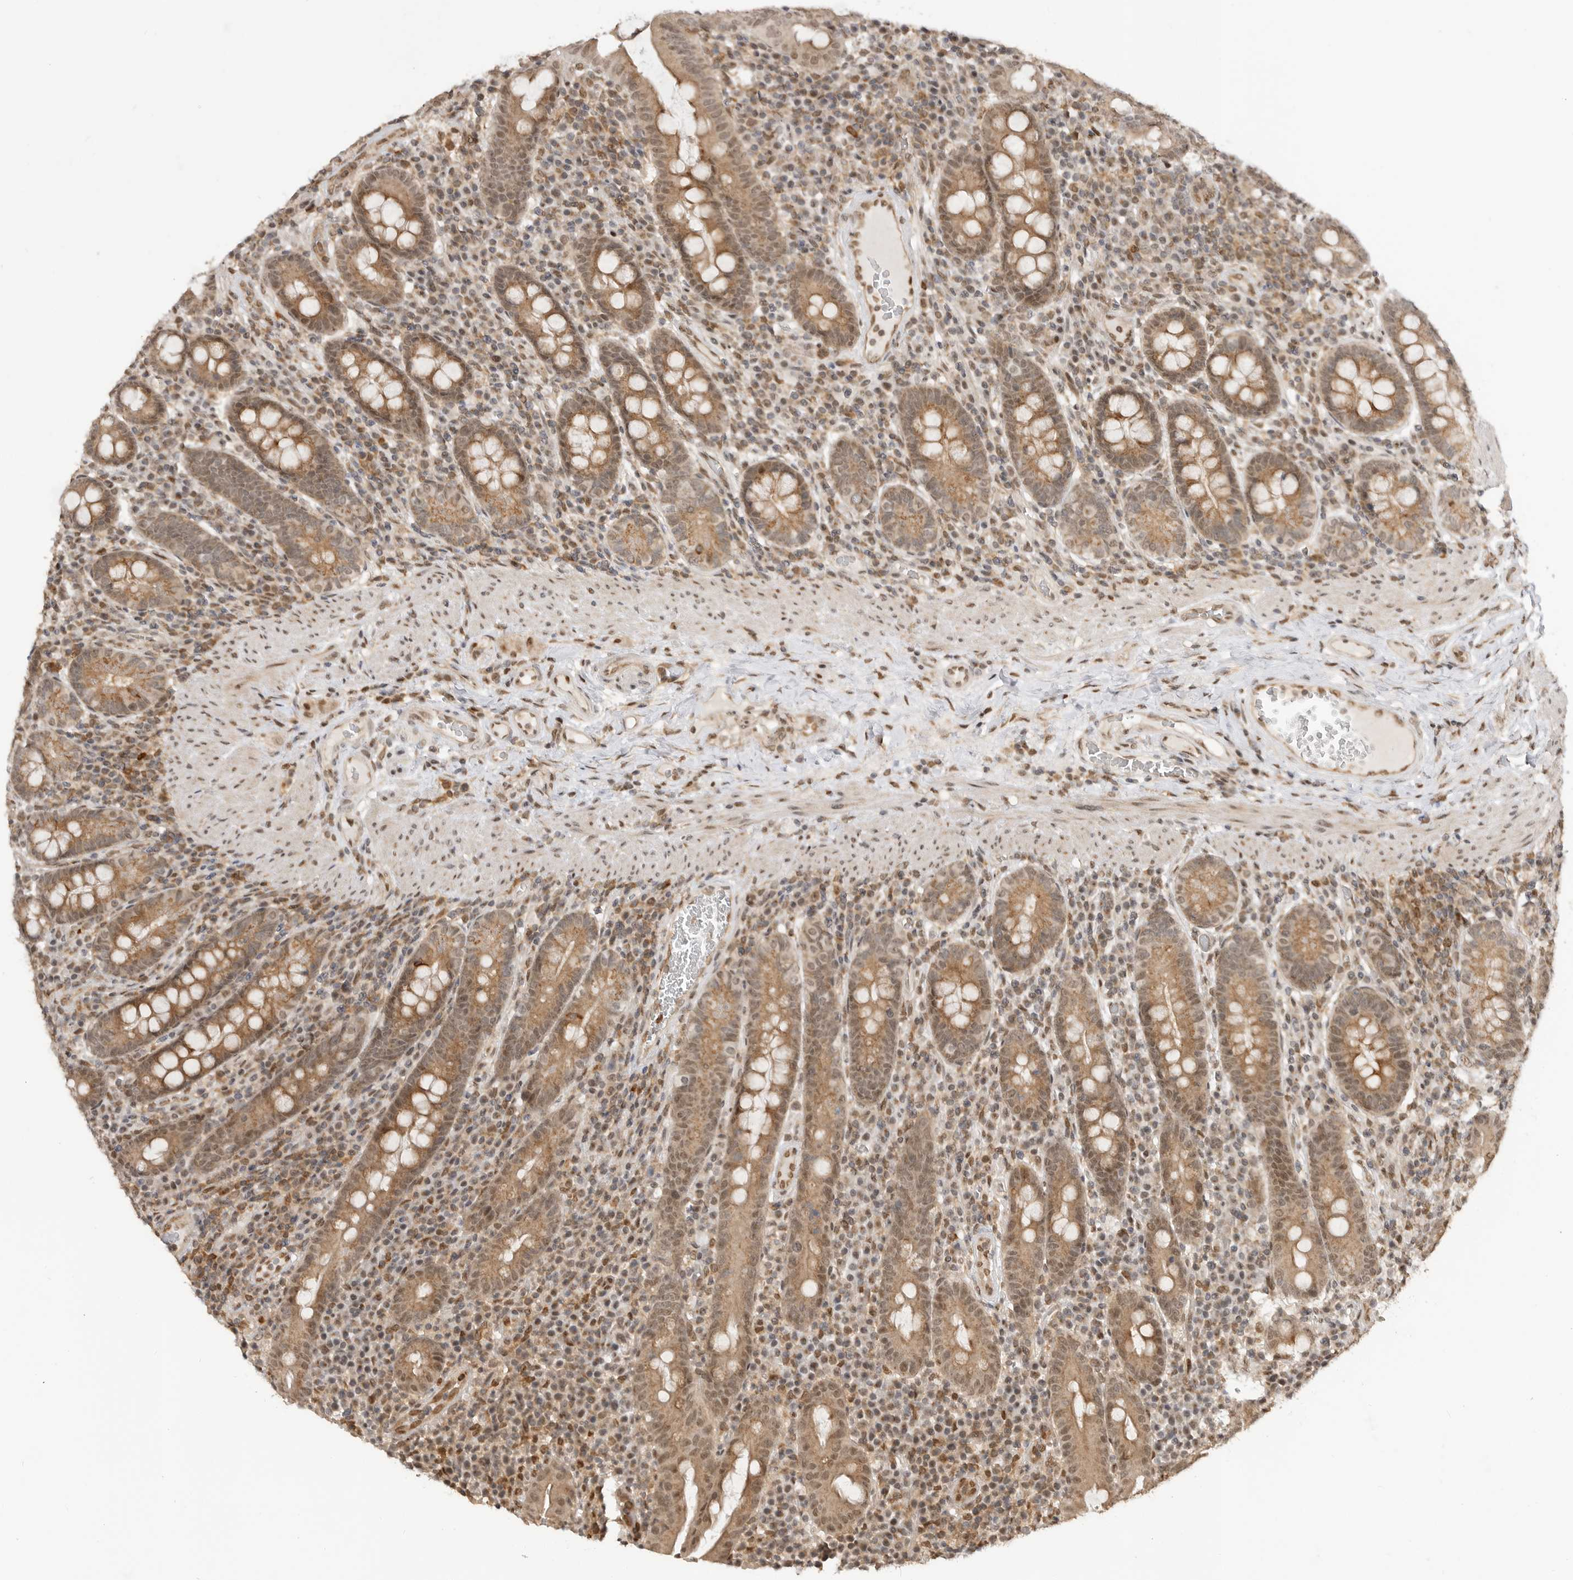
{"staining": {"intensity": "moderate", "quantity": ">75%", "location": "cytoplasmic/membranous"}, "tissue": "duodenum", "cell_type": "Glandular cells", "image_type": "normal", "snomed": [{"axis": "morphology", "description": "Normal tissue, NOS"}, {"axis": "morphology", "description": "Adenocarcinoma, NOS"}, {"axis": "topography", "description": "Pancreas"}, {"axis": "topography", "description": "Duodenum"}], "caption": "Brown immunohistochemical staining in unremarkable human duodenum demonstrates moderate cytoplasmic/membranous positivity in about >75% of glandular cells. The protein of interest is shown in brown color, while the nuclei are stained blue.", "gene": "ALKAL1", "patient": {"sex": "male", "age": 50}}